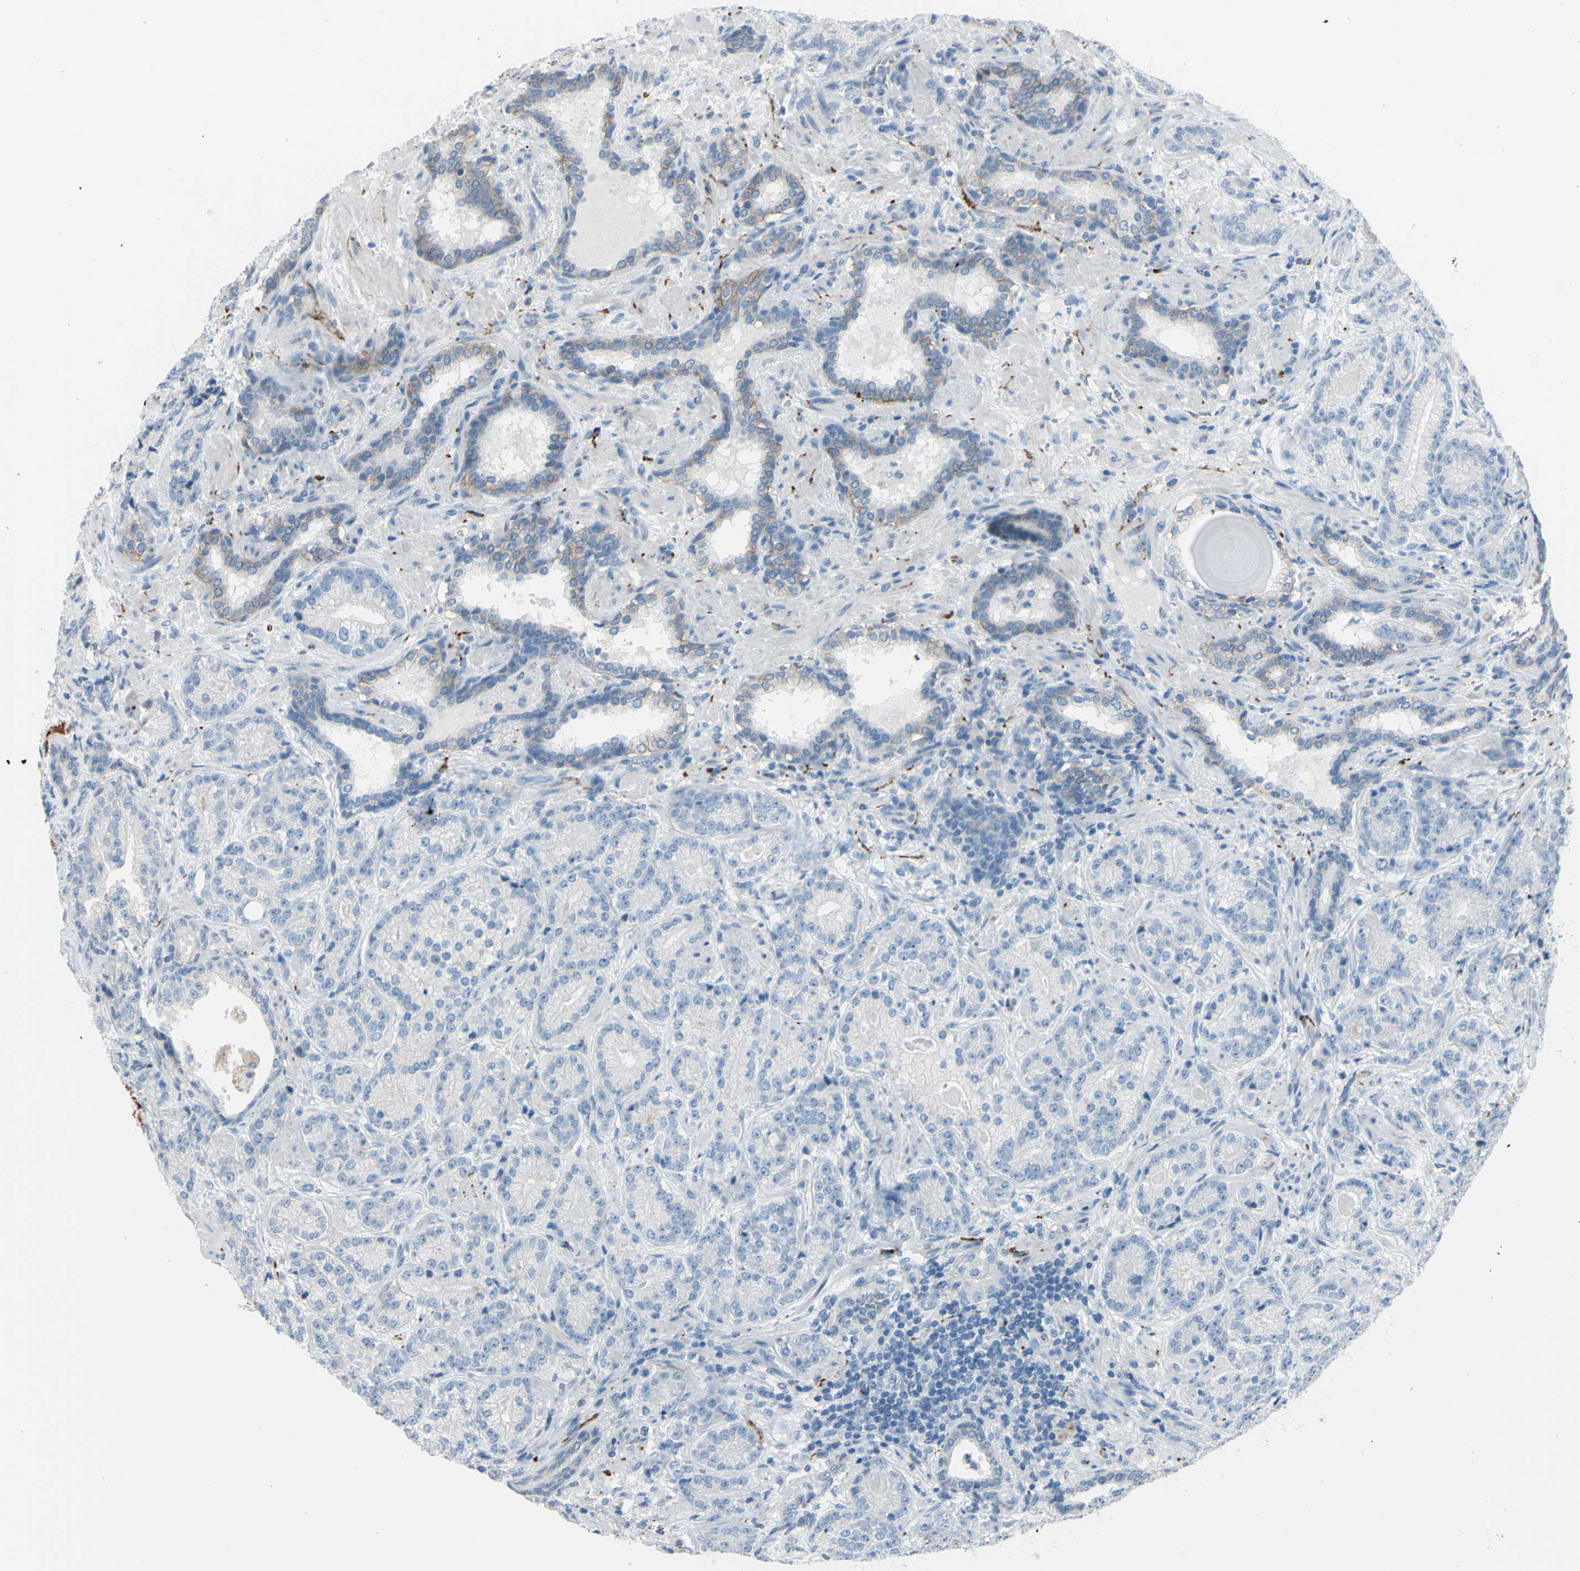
{"staining": {"intensity": "negative", "quantity": "none", "location": "none"}, "tissue": "prostate cancer", "cell_type": "Tumor cells", "image_type": "cancer", "snomed": [{"axis": "morphology", "description": "Adenocarcinoma, High grade"}, {"axis": "topography", "description": "Prostate"}], "caption": "There is no significant expression in tumor cells of adenocarcinoma (high-grade) (prostate).", "gene": "GPR34", "patient": {"sex": "male", "age": 61}}